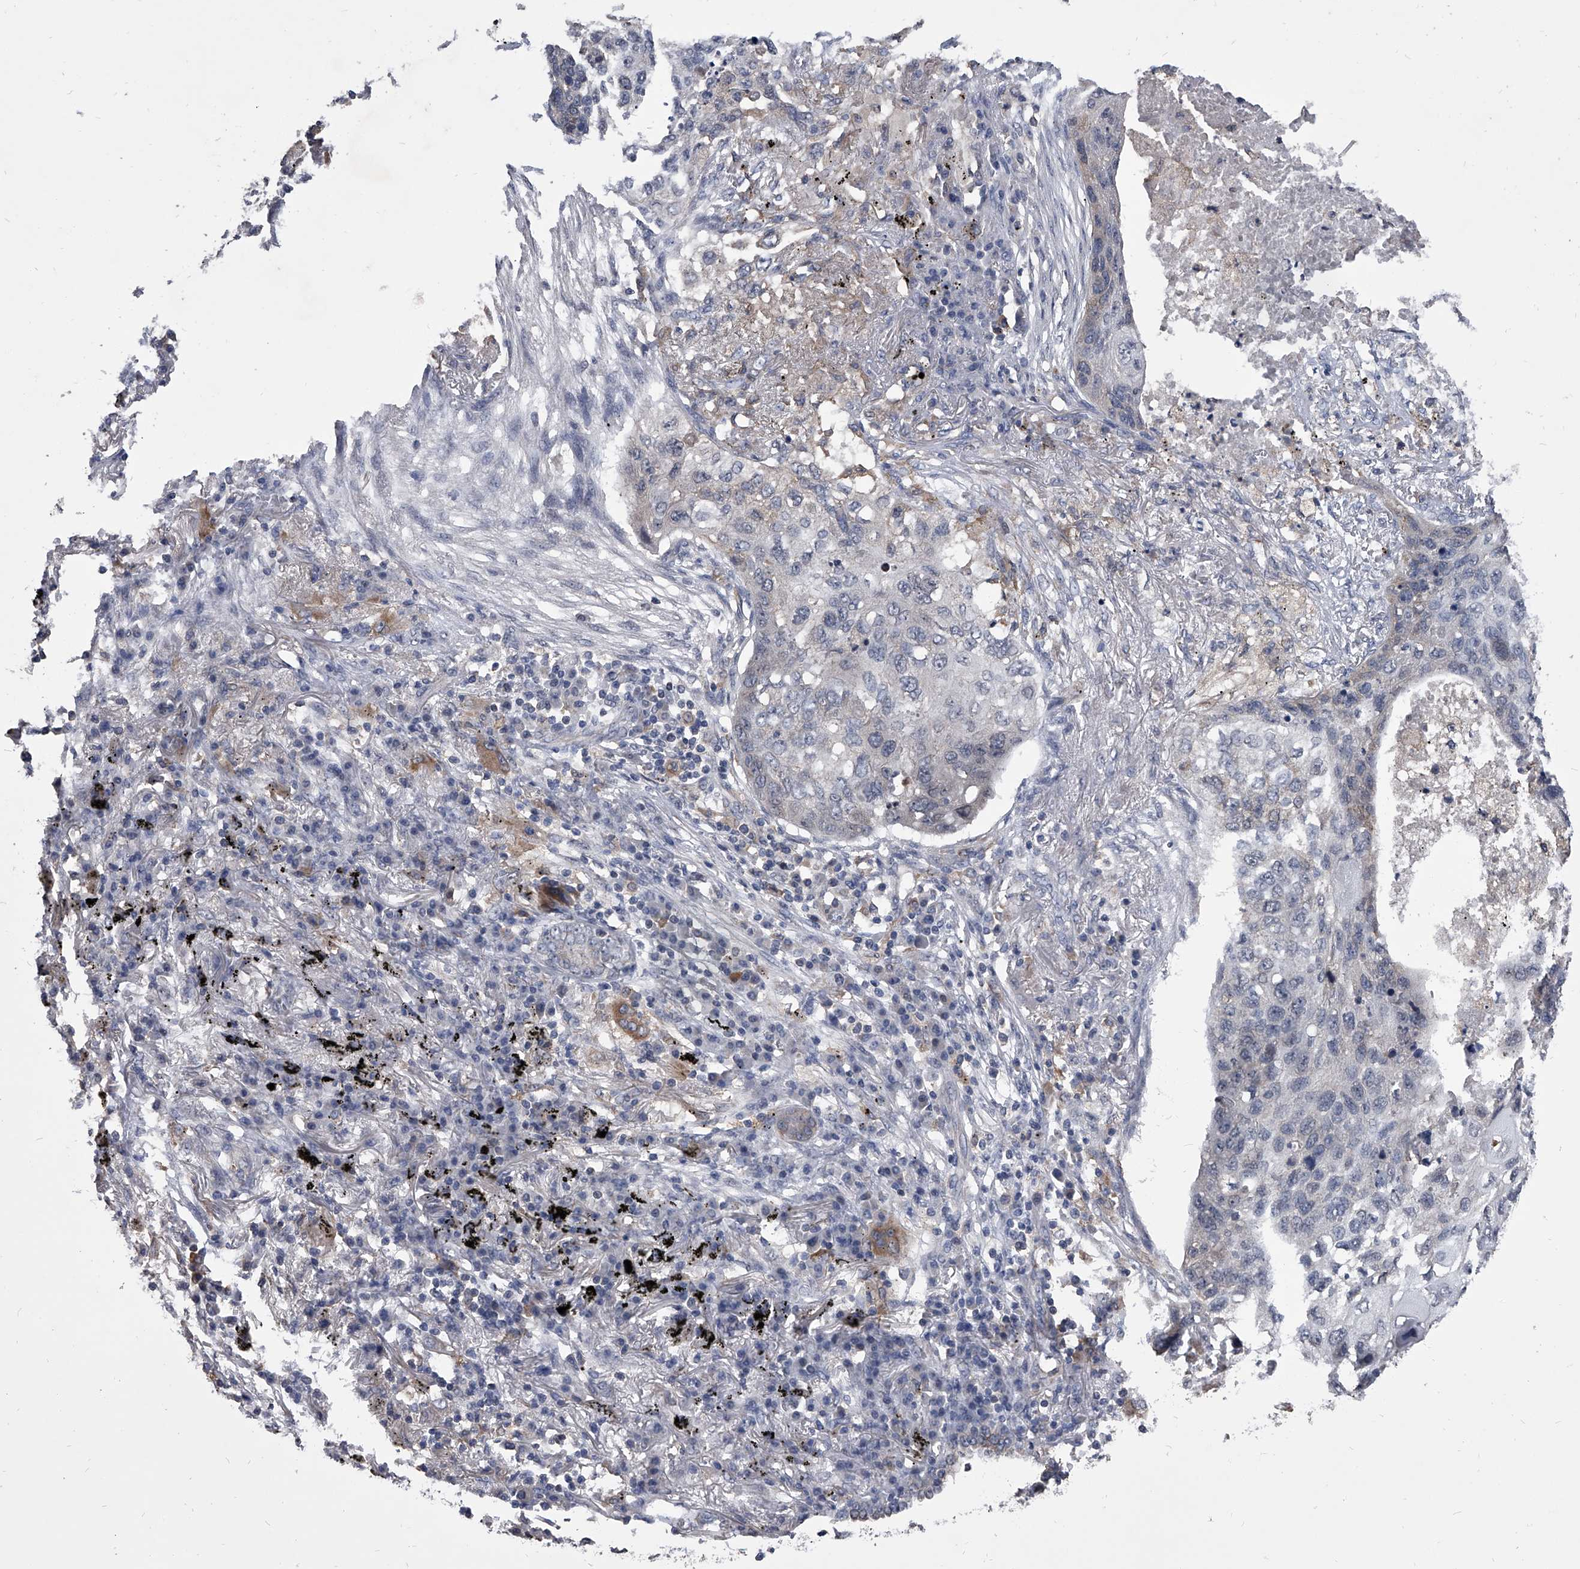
{"staining": {"intensity": "negative", "quantity": "none", "location": "none"}, "tissue": "lung cancer", "cell_type": "Tumor cells", "image_type": "cancer", "snomed": [{"axis": "morphology", "description": "Squamous cell carcinoma, NOS"}, {"axis": "topography", "description": "Lung"}], "caption": "Lung squamous cell carcinoma stained for a protein using immunohistochemistry (IHC) reveals no staining tumor cells.", "gene": "MAP4K3", "patient": {"sex": "female", "age": 63}}